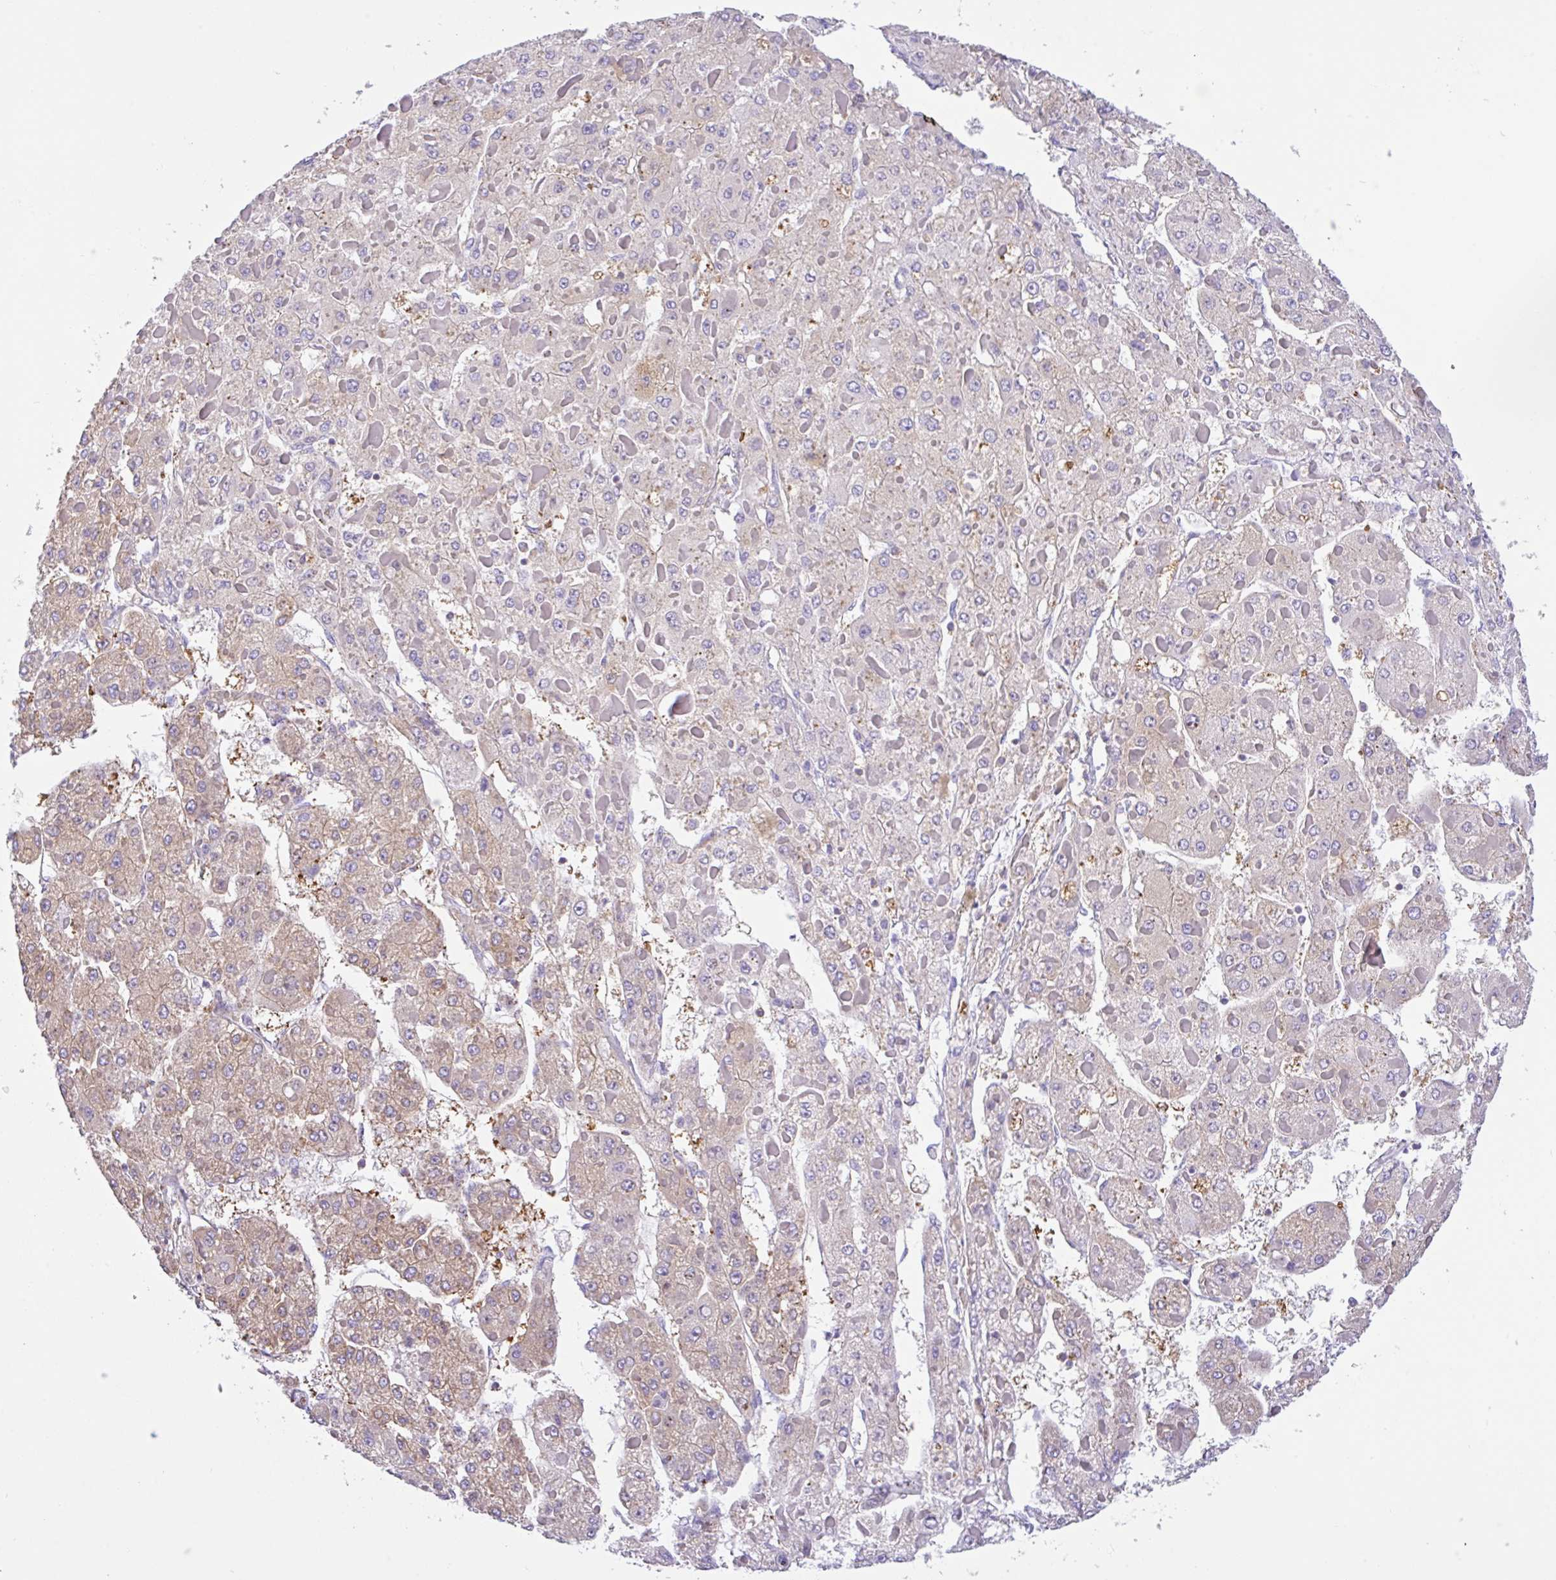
{"staining": {"intensity": "weak", "quantity": "25%-75%", "location": "cytoplasmic/membranous"}, "tissue": "liver cancer", "cell_type": "Tumor cells", "image_type": "cancer", "snomed": [{"axis": "morphology", "description": "Carcinoma, Hepatocellular, NOS"}, {"axis": "topography", "description": "Liver"}], "caption": "An immunohistochemistry micrograph of neoplastic tissue is shown. Protein staining in brown shows weak cytoplasmic/membranous positivity in hepatocellular carcinoma (liver) within tumor cells. Ihc stains the protein of interest in brown and the nuclei are stained blue.", "gene": "GFPT2", "patient": {"sex": "female", "age": 73}}